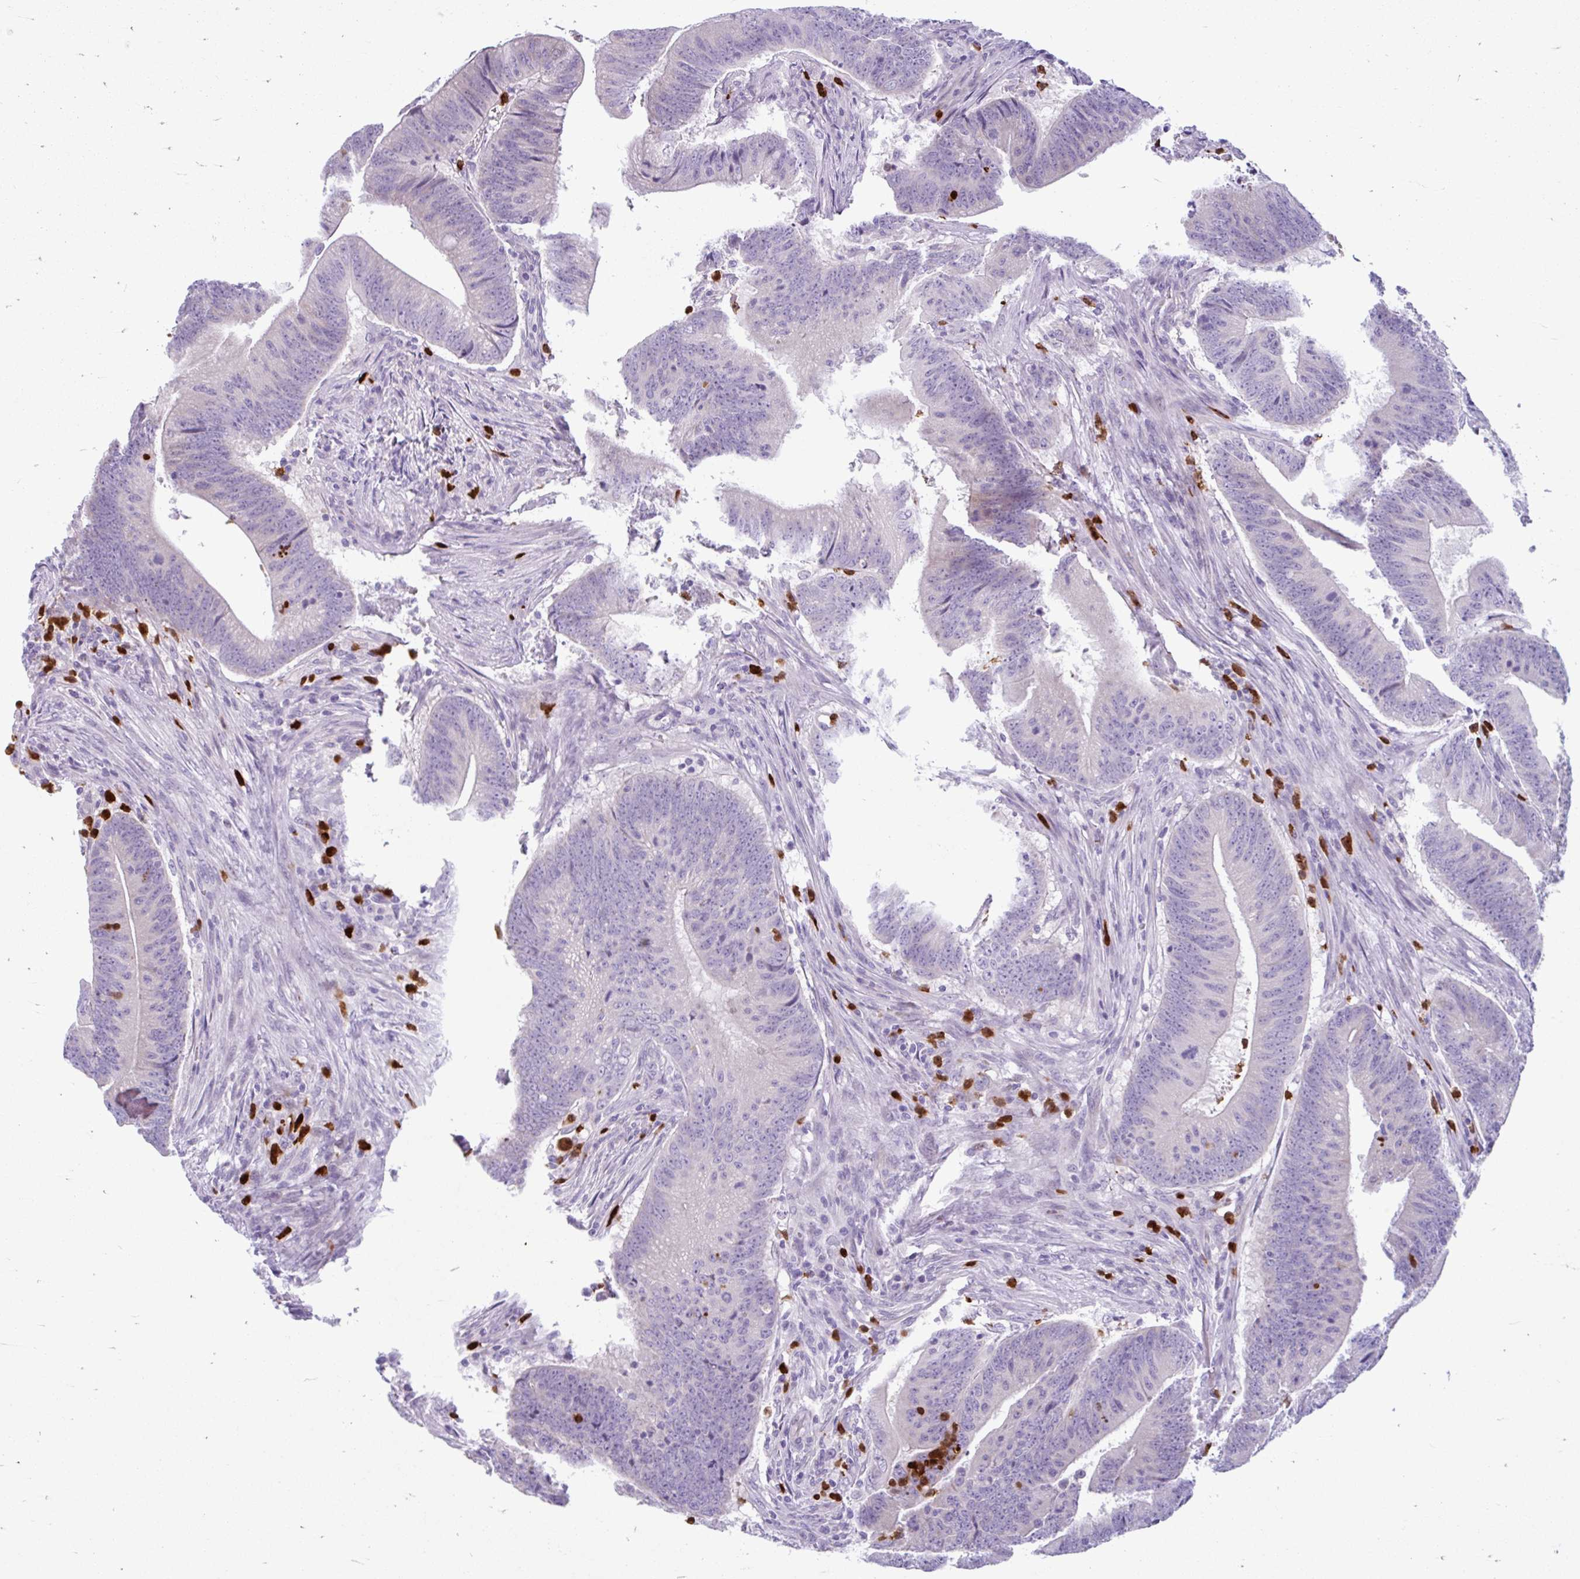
{"staining": {"intensity": "negative", "quantity": "none", "location": "none"}, "tissue": "colorectal cancer", "cell_type": "Tumor cells", "image_type": "cancer", "snomed": [{"axis": "morphology", "description": "Adenocarcinoma, NOS"}, {"axis": "topography", "description": "Colon"}], "caption": "Protein analysis of colorectal cancer reveals no significant positivity in tumor cells.", "gene": "CEP120", "patient": {"sex": "female", "age": 87}}